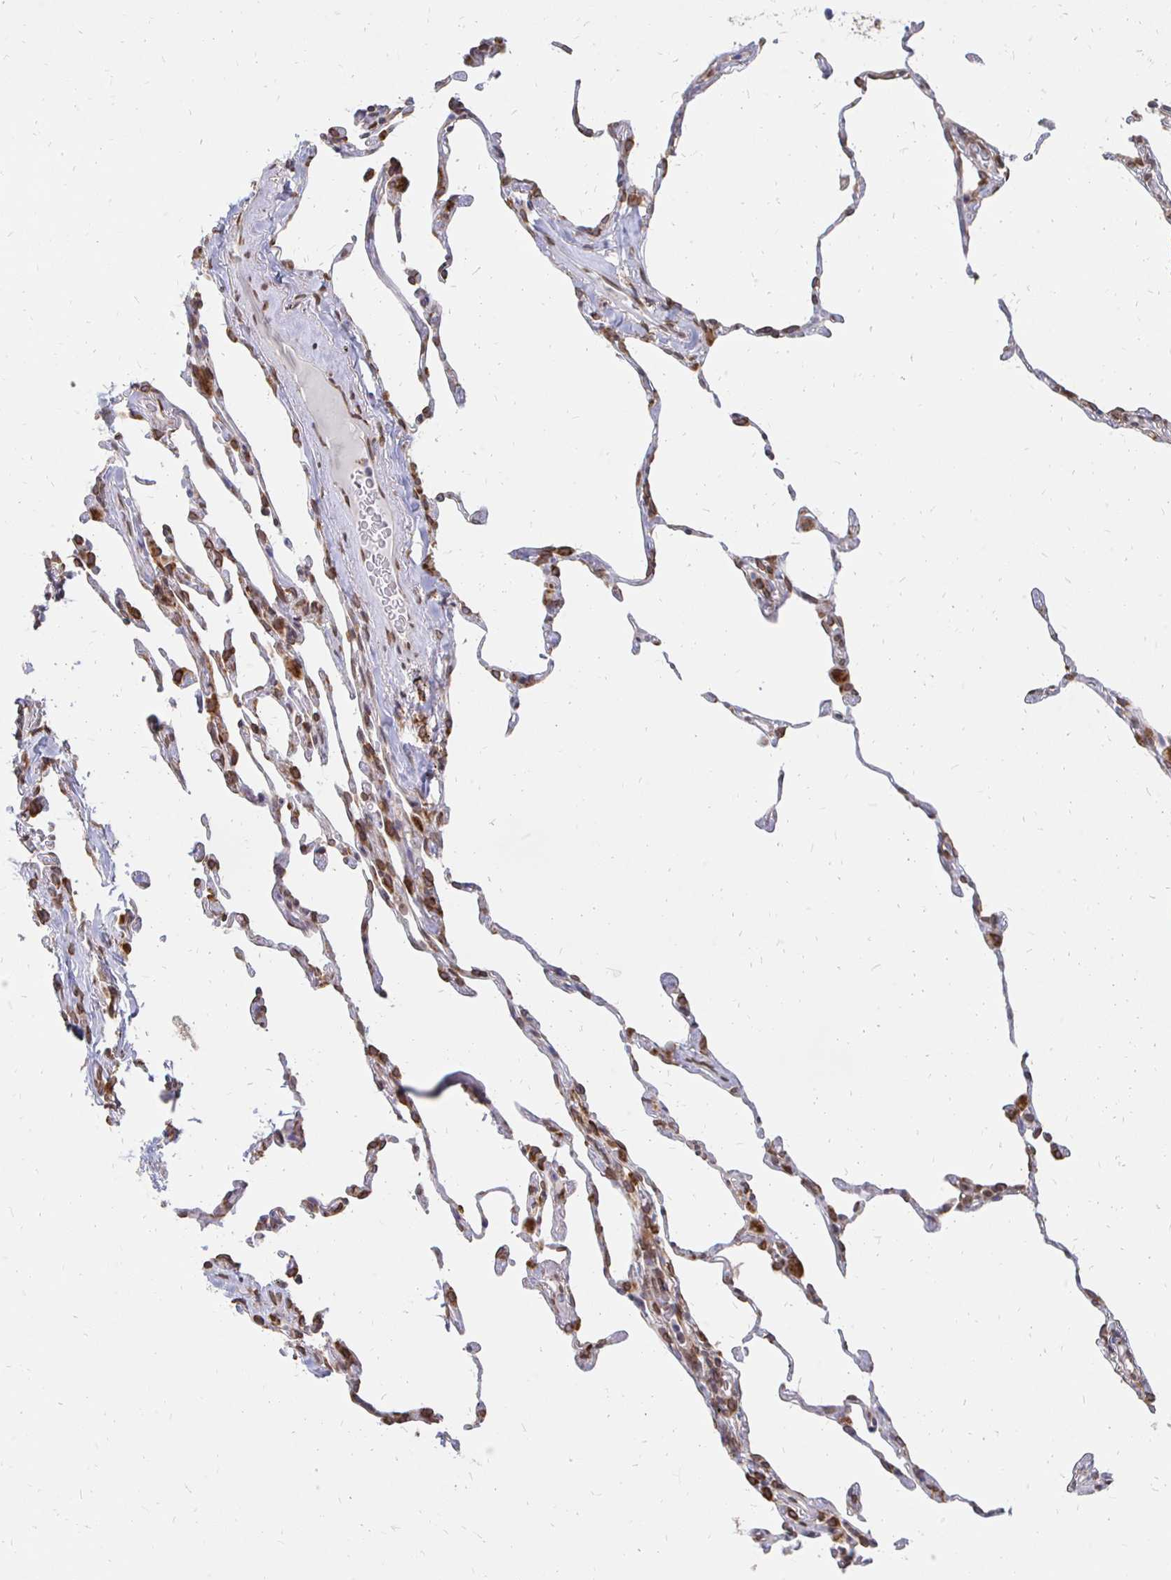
{"staining": {"intensity": "strong", "quantity": "25%-75%", "location": "cytoplasmic/membranous,nuclear"}, "tissue": "lung", "cell_type": "Alveolar cells", "image_type": "normal", "snomed": [{"axis": "morphology", "description": "Normal tissue, NOS"}, {"axis": "topography", "description": "Lung"}], "caption": "IHC of benign human lung displays high levels of strong cytoplasmic/membranous,nuclear staining in about 25%-75% of alveolar cells. IHC stains the protein in brown and the nuclei are stained blue.", "gene": "PELI3", "patient": {"sex": "female", "age": 57}}